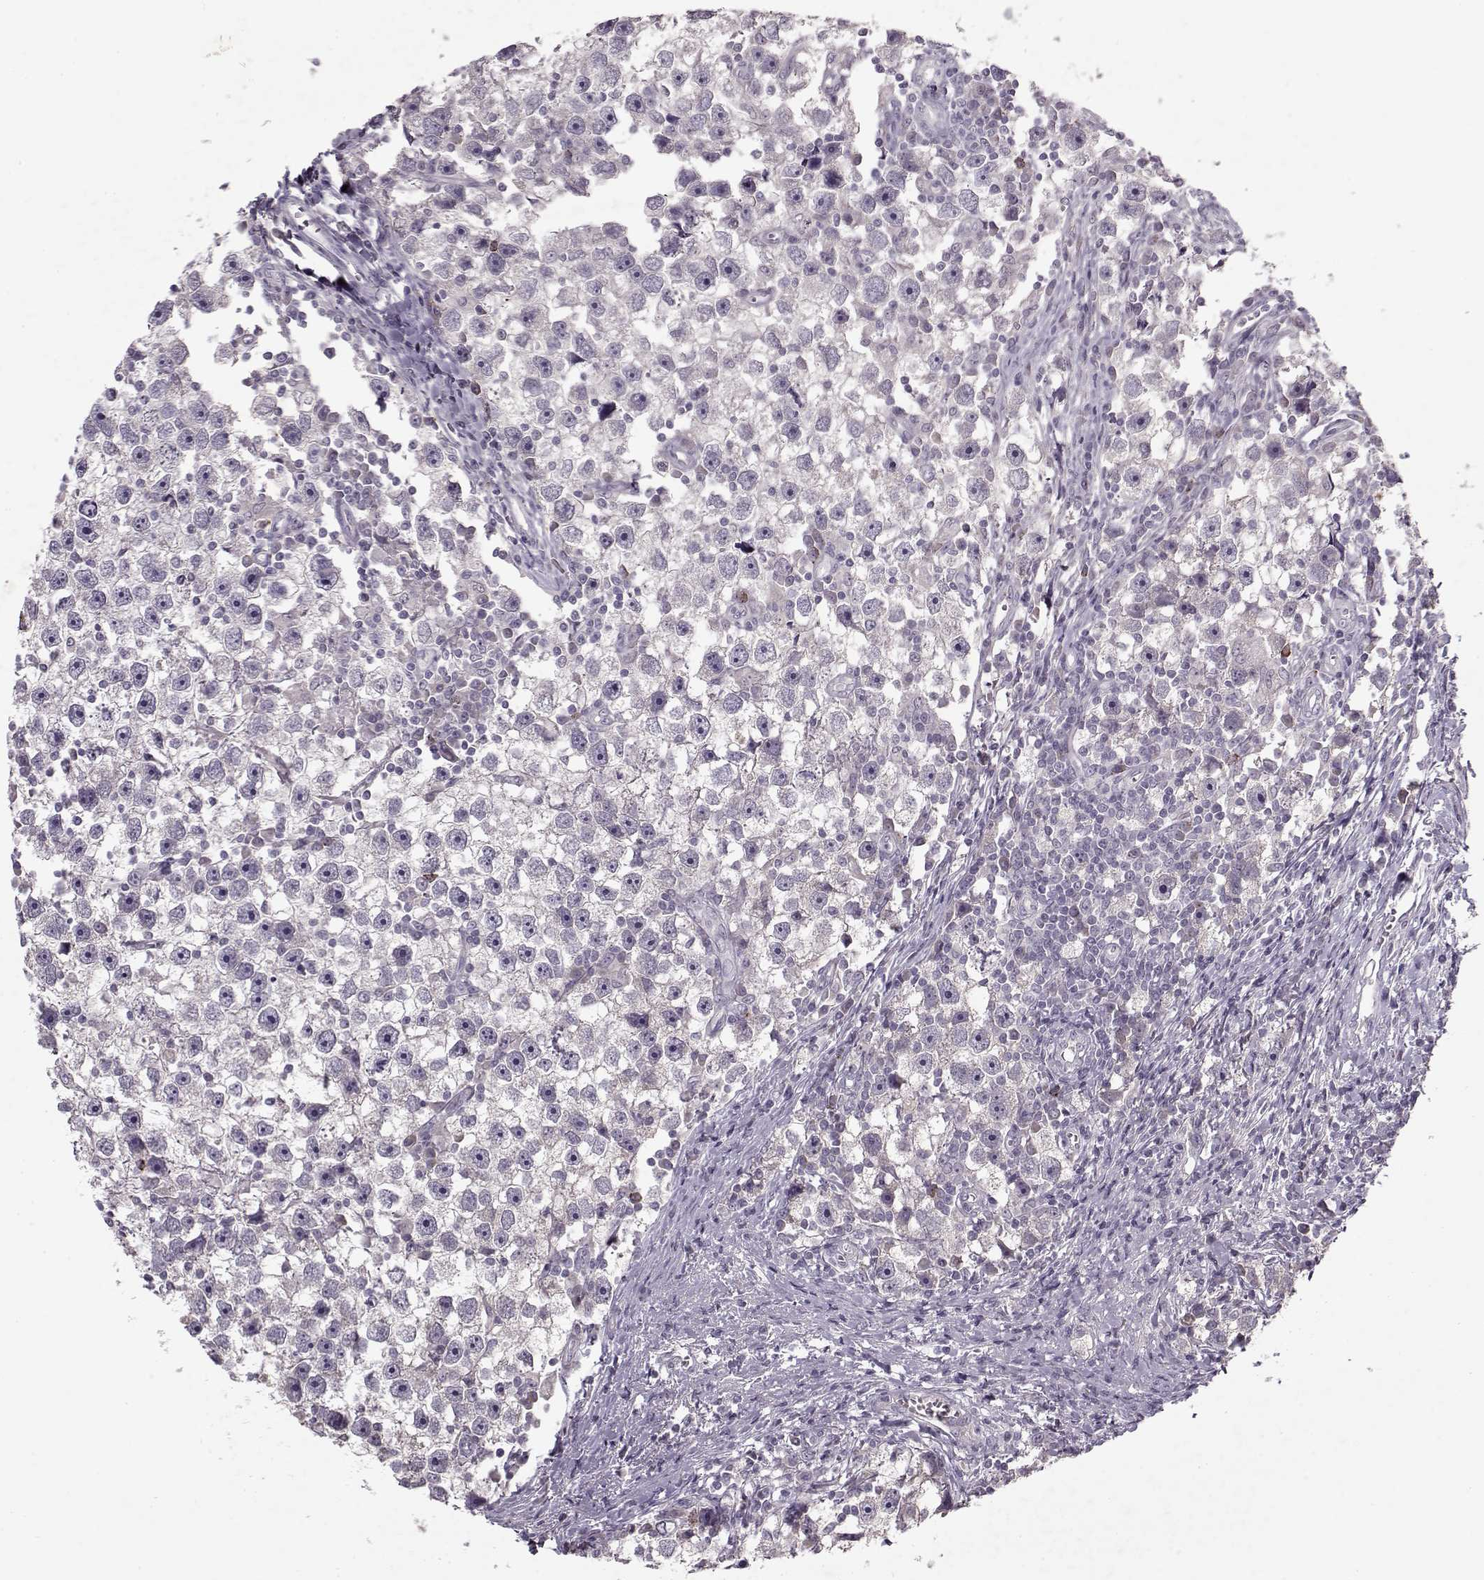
{"staining": {"intensity": "negative", "quantity": "none", "location": "none"}, "tissue": "testis cancer", "cell_type": "Tumor cells", "image_type": "cancer", "snomed": [{"axis": "morphology", "description": "Seminoma, NOS"}, {"axis": "topography", "description": "Testis"}], "caption": "Micrograph shows no protein expression in tumor cells of testis cancer (seminoma) tissue.", "gene": "ACOT11", "patient": {"sex": "male", "age": 30}}